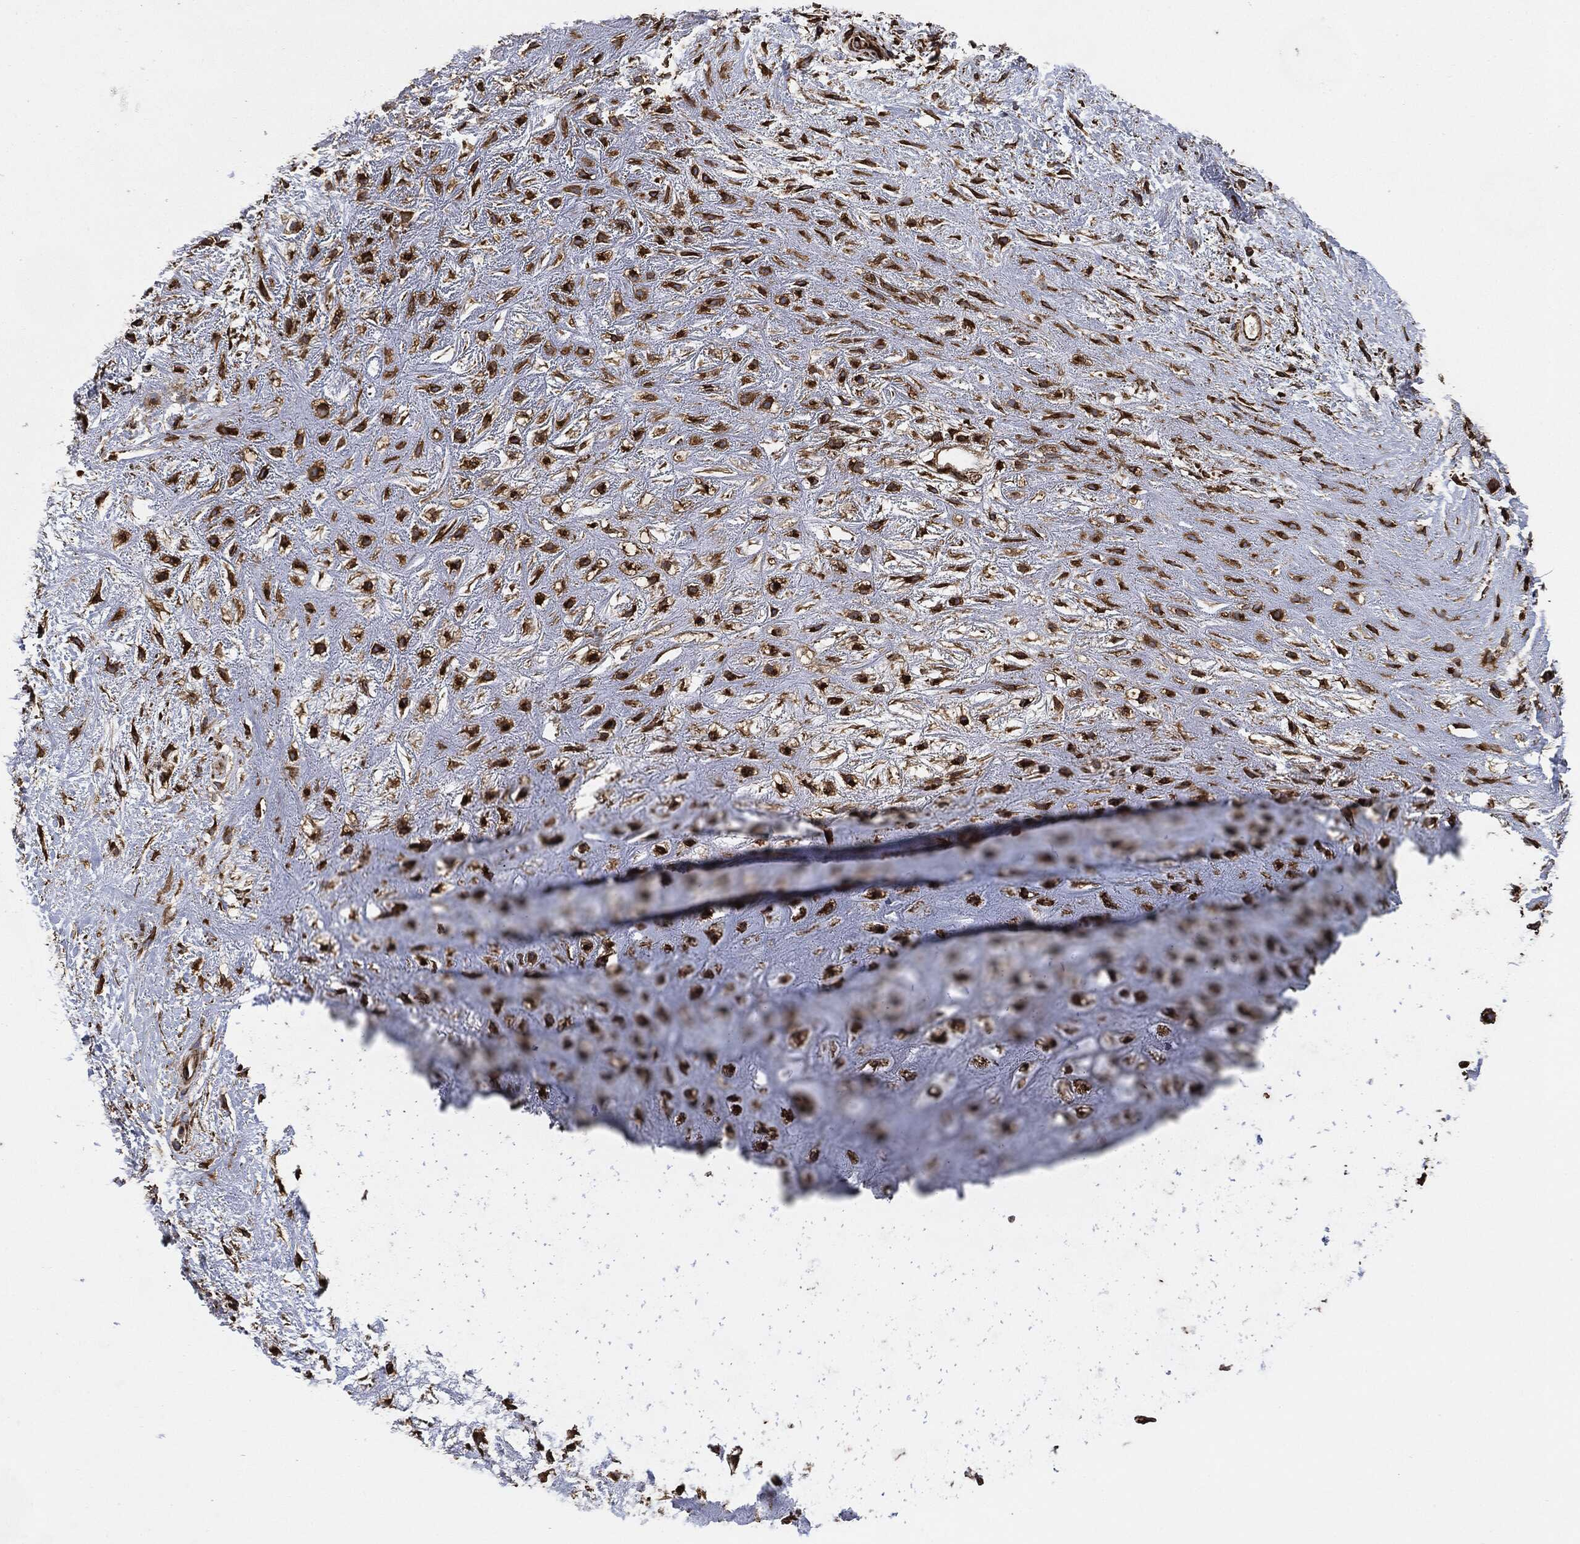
{"staining": {"intensity": "strong", "quantity": ">75%", "location": "cytoplasmic/membranous"}, "tissue": "soft tissue", "cell_type": "Chondrocytes", "image_type": "normal", "snomed": [{"axis": "morphology", "description": "Normal tissue, NOS"}, {"axis": "morphology", "description": "Squamous cell carcinoma, NOS"}, {"axis": "topography", "description": "Cartilage tissue"}, {"axis": "topography", "description": "Head-Neck"}], "caption": "Protein positivity by IHC displays strong cytoplasmic/membranous staining in about >75% of chondrocytes in normal soft tissue.", "gene": "AMFR", "patient": {"sex": "male", "age": 62}}